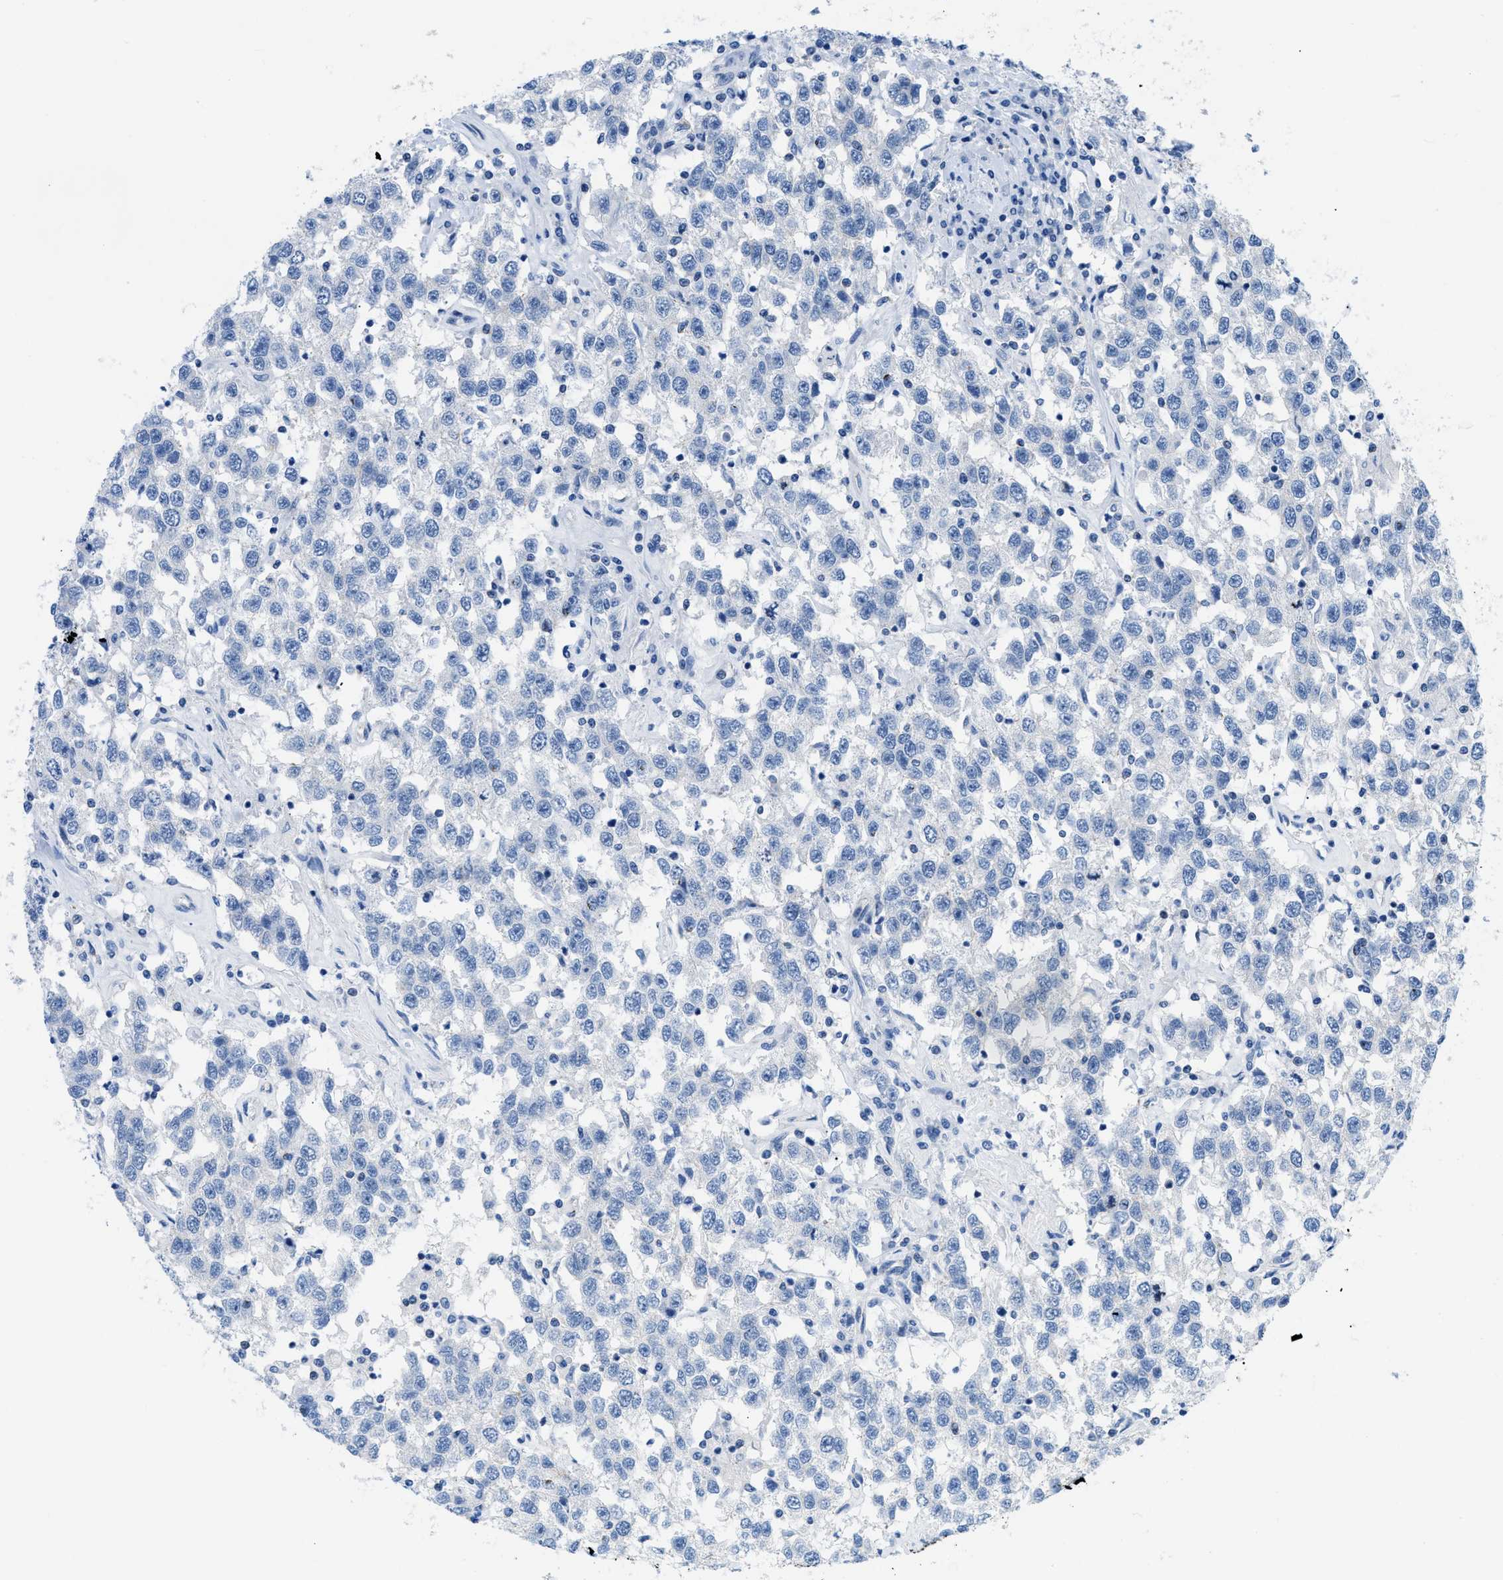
{"staining": {"intensity": "negative", "quantity": "none", "location": "none"}, "tissue": "testis cancer", "cell_type": "Tumor cells", "image_type": "cancer", "snomed": [{"axis": "morphology", "description": "Seminoma, NOS"}, {"axis": "topography", "description": "Testis"}], "caption": "An immunohistochemistry histopathology image of testis cancer is shown. There is no staining in tumor cells of testis cancer. (DAB immunohistochemistry (IHC) visualized using brightfield microscopy, high magnification).", "gene": "FDCSP", "patient": {"sex": "male", "age": 41}}